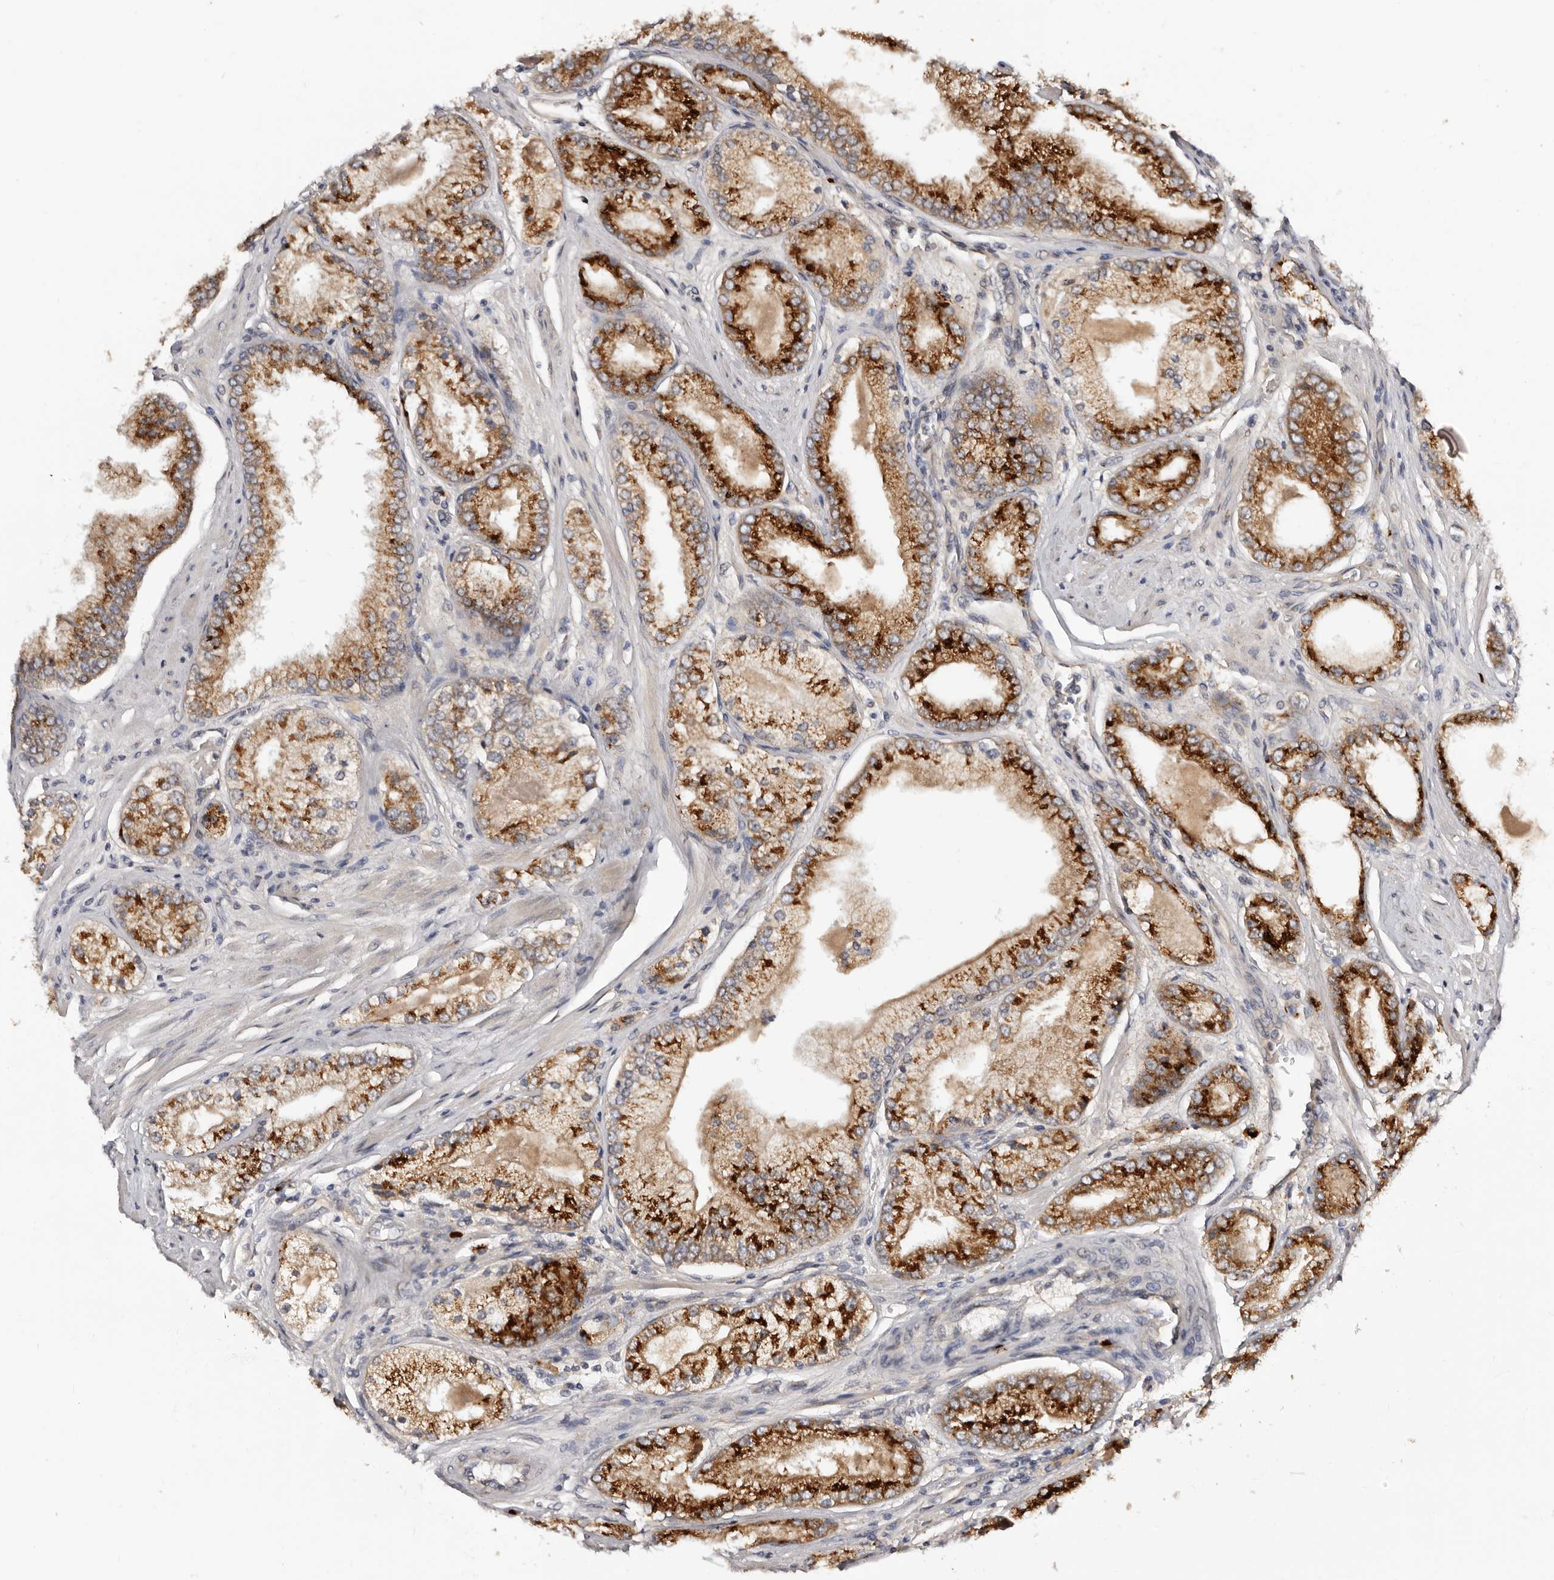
{"staining": {"intensity": "strong", "quantity": ">75%", "location": "cytoplasmic/membranous"}, "tissue": "prostate cancer", "cell_type": "Tumor cells", "image_type": "cancer", "snomed": [{"axis": "morphology", "description": "Adenocarcinoma, High grade"}, {"axis": "topography", "description": "Prostate"}], "caption": "Protein staining of prostate high-grade adenocarcinoma tissue displays strong cytoplasmic/membranous positivity in approximately >75% of tumor cells.", "gene": "DACT2", "patient": {"sex": "male", "age": 58}}